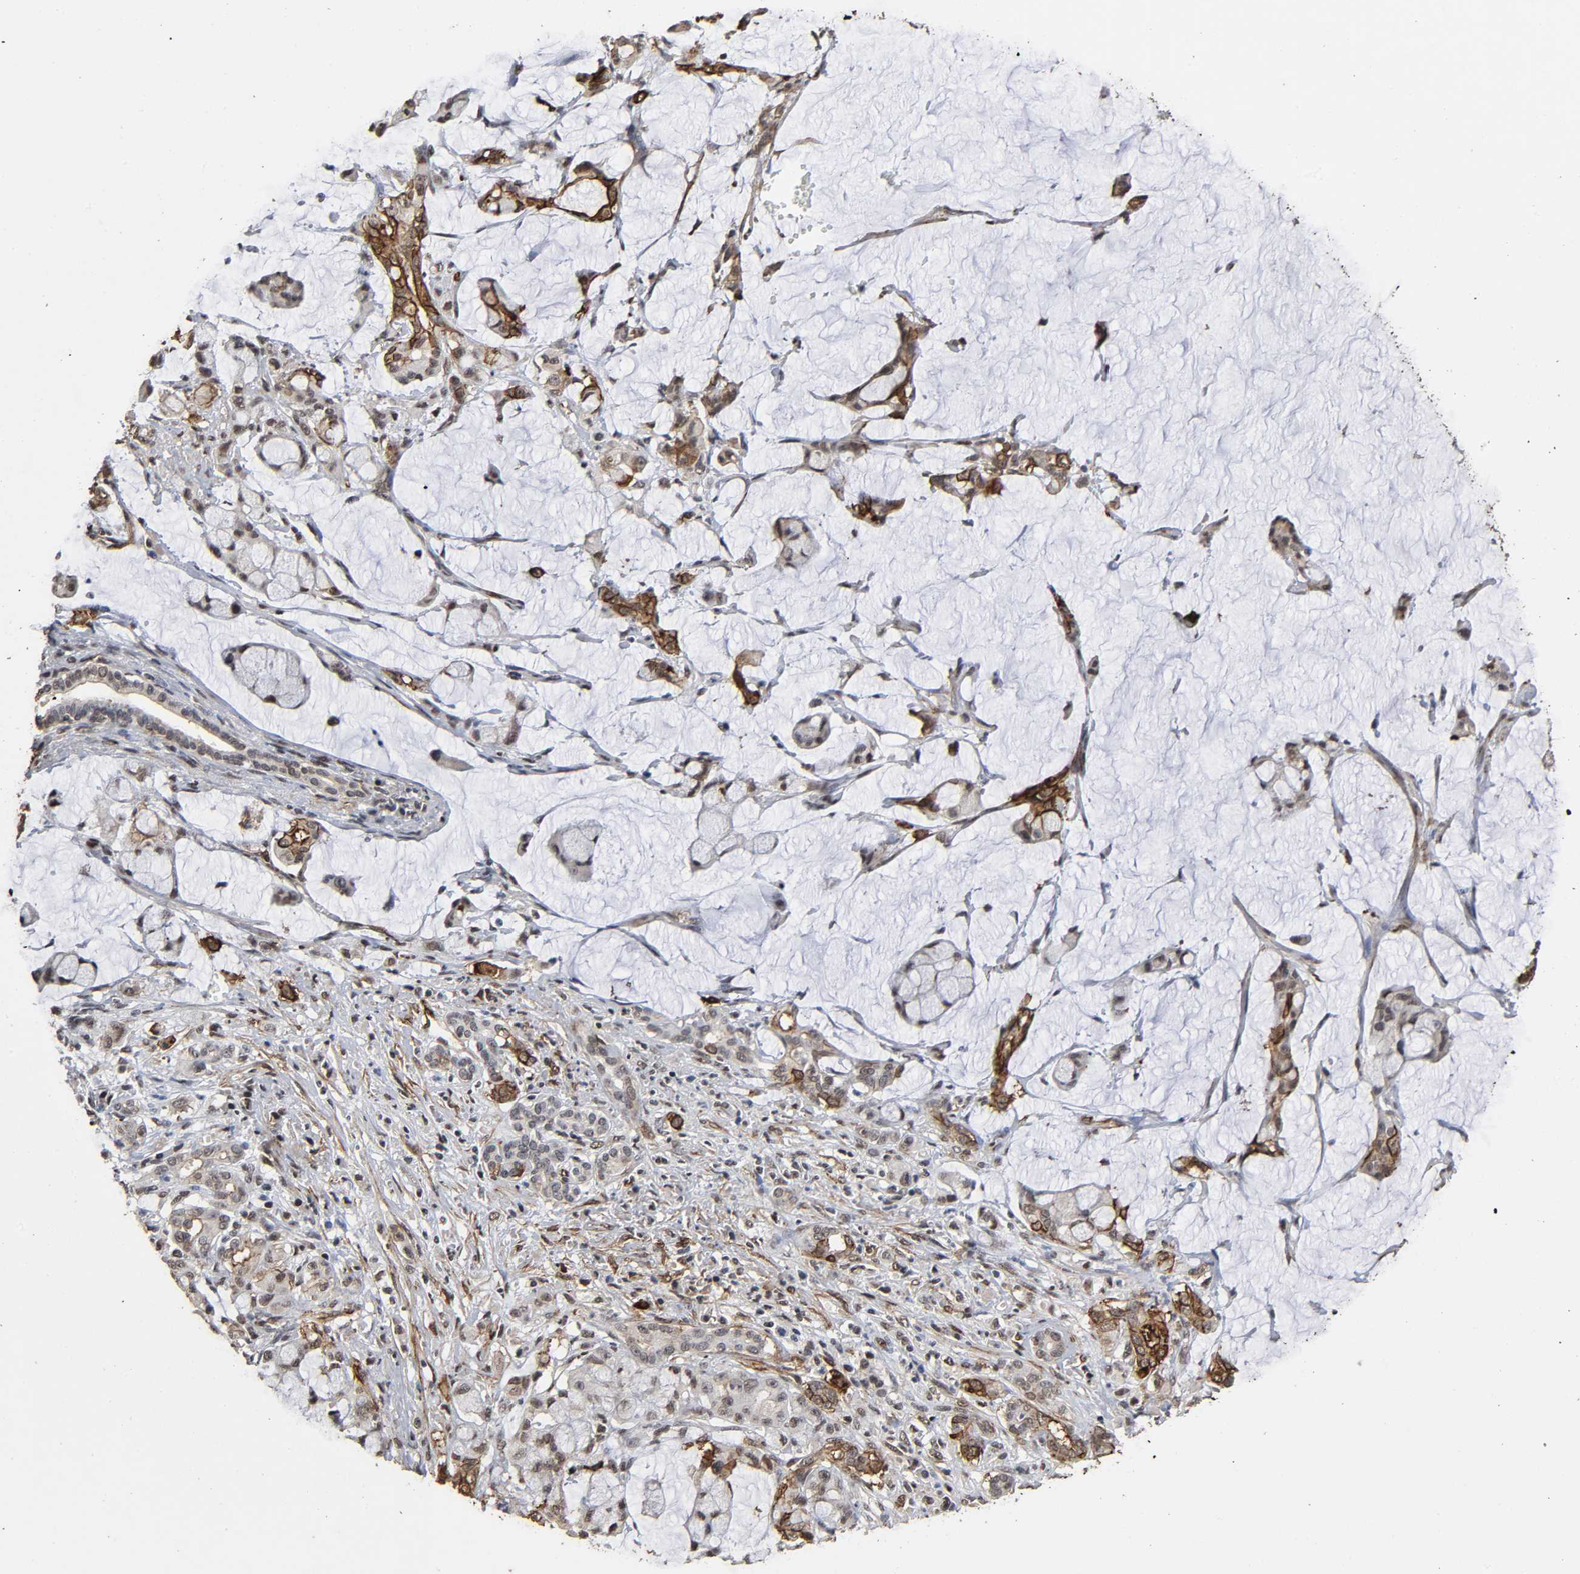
{"staining": {"intensity": "moderate", "quantity": "25%-75%", "location": "cytoplasmic/membranous,nuclear"}, "tissue": "pancreatic cancer", "cell_type": "Tumor cells", "image_type": "cancer", "snomed": [{"axis": "morphology", "description": "Adenocarcinoma, NOS"}, {"axis": "topography", "description": "Pancreas"}], "caption": "Adenocarcinoma (pancreatic) stained for a protein (brown) displays moderate cytoplasmic/membranous and nuclear positive staining in approximately 25%-75% of tumor cells.", "gene": "AHNAK2", "patient": {"sex": "female", "age": 73}}